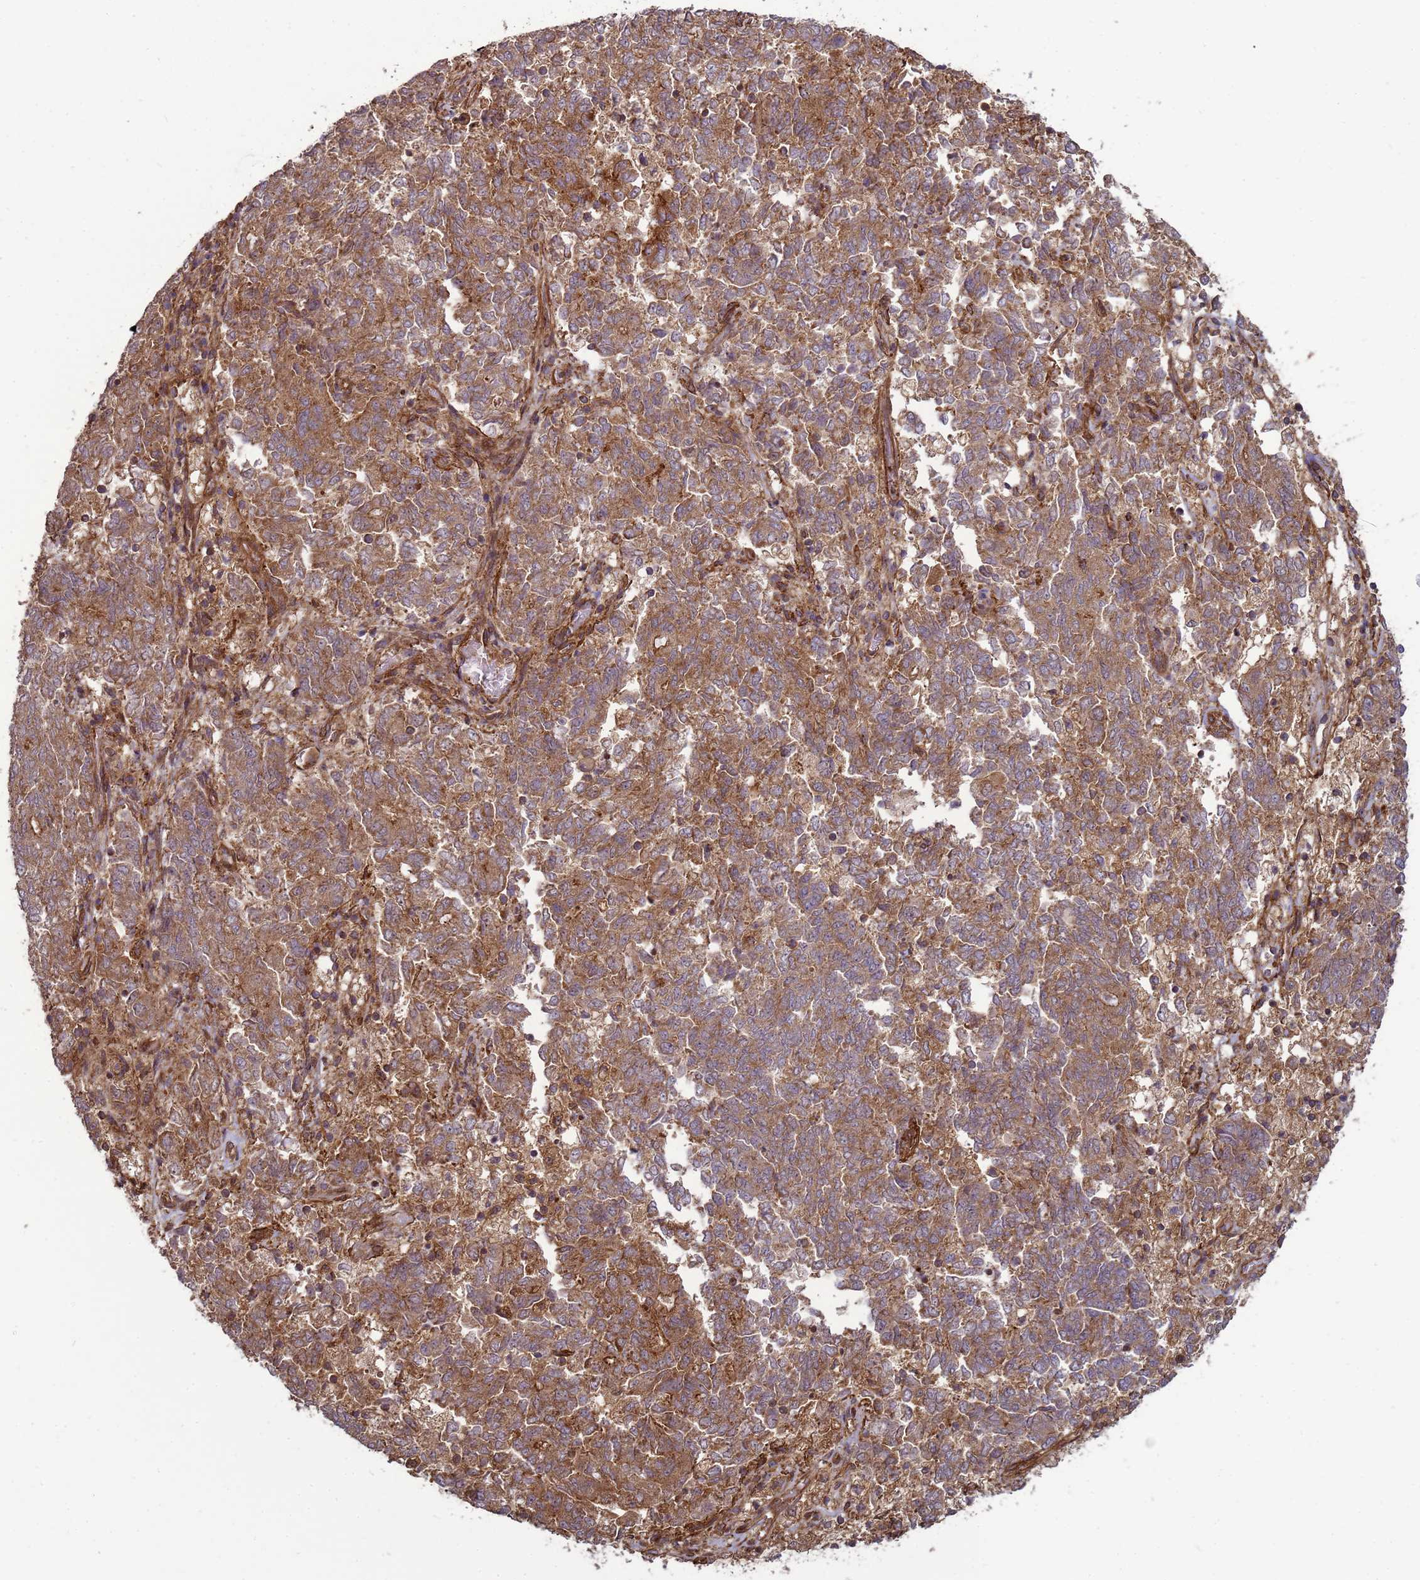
{"staining": {"intensity": "moderate", "quantity": ">75%", "location": "cytoplasmic/membranous"}, "tissue": "endometrial cancer", "cell_type": "Tumor cells", "image_type": "cancer", "snomed": [{"axis": "morphology", "description": "Adenocarcinoma, NOS"}, {"axis": "topography", "description": "Endometrium"}], "caption": "Brown immunohistochemical staining in endometrial cancer (adenocarcinoma) displays moderate cytoplasmic/membranous positivity in about >75% of tumor cells. Using DAB (brown) and hematoxylin (blue) stains, captured at high magnification using brightfield microscopy.", "gene": "CNOT1", "patient": {"sex": "female", "age": 80}}